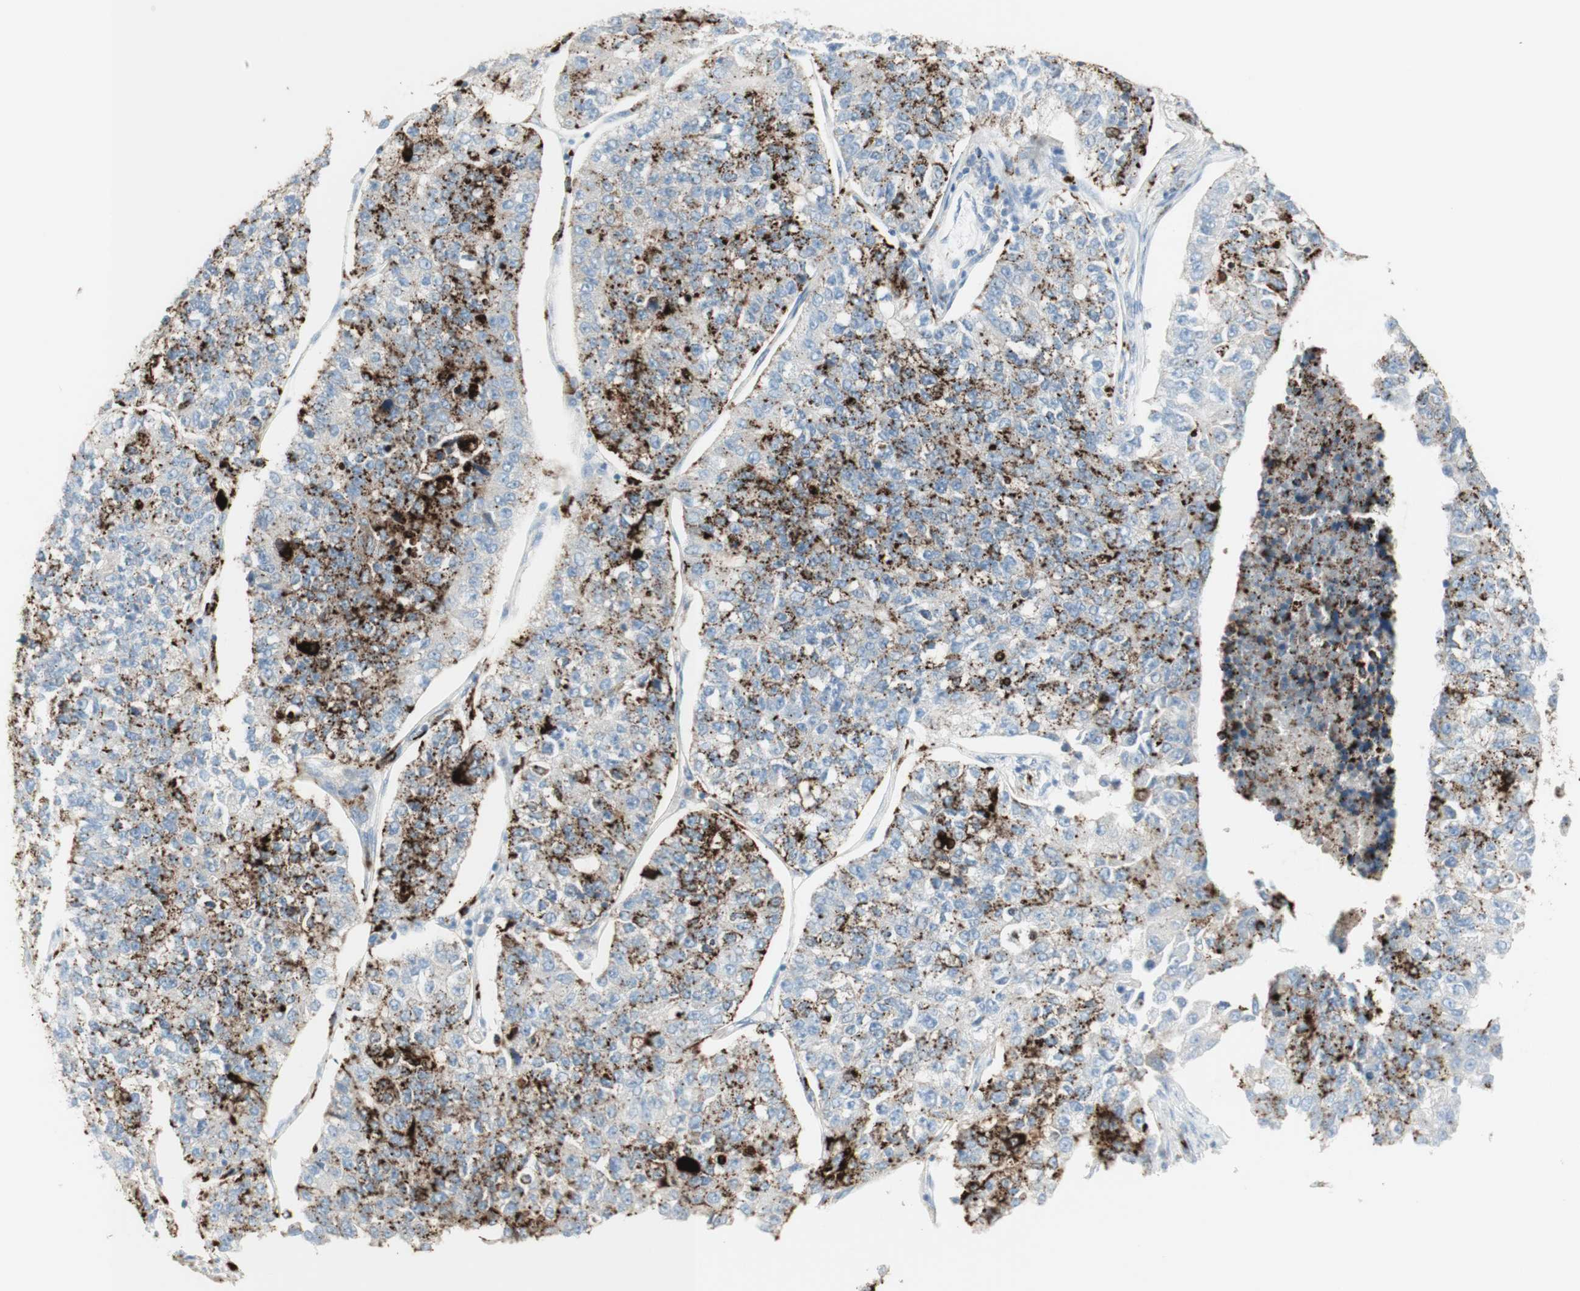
{"staining": {"intensity": "strong", "quantity": "25%-75%", "location": "cytoplasmic/membranous"}, "tissue": "lung cancer", "cell_type": "Tumor cells", "image_type": "cancer", "snomed": [{"axis": "morphology", "description": "Adenocarcinoma, NOS"}, {"axis": "topography", "description": "Lung"}], "caption": "This is a micrograph of immunohistochemistry (IHC) staining of lung cancer, which shows strong staining in the cytoplasmic/membranous of tumor cells.", "gene": "NAPSA", "patient": {"sex": "male", "age": 49}}